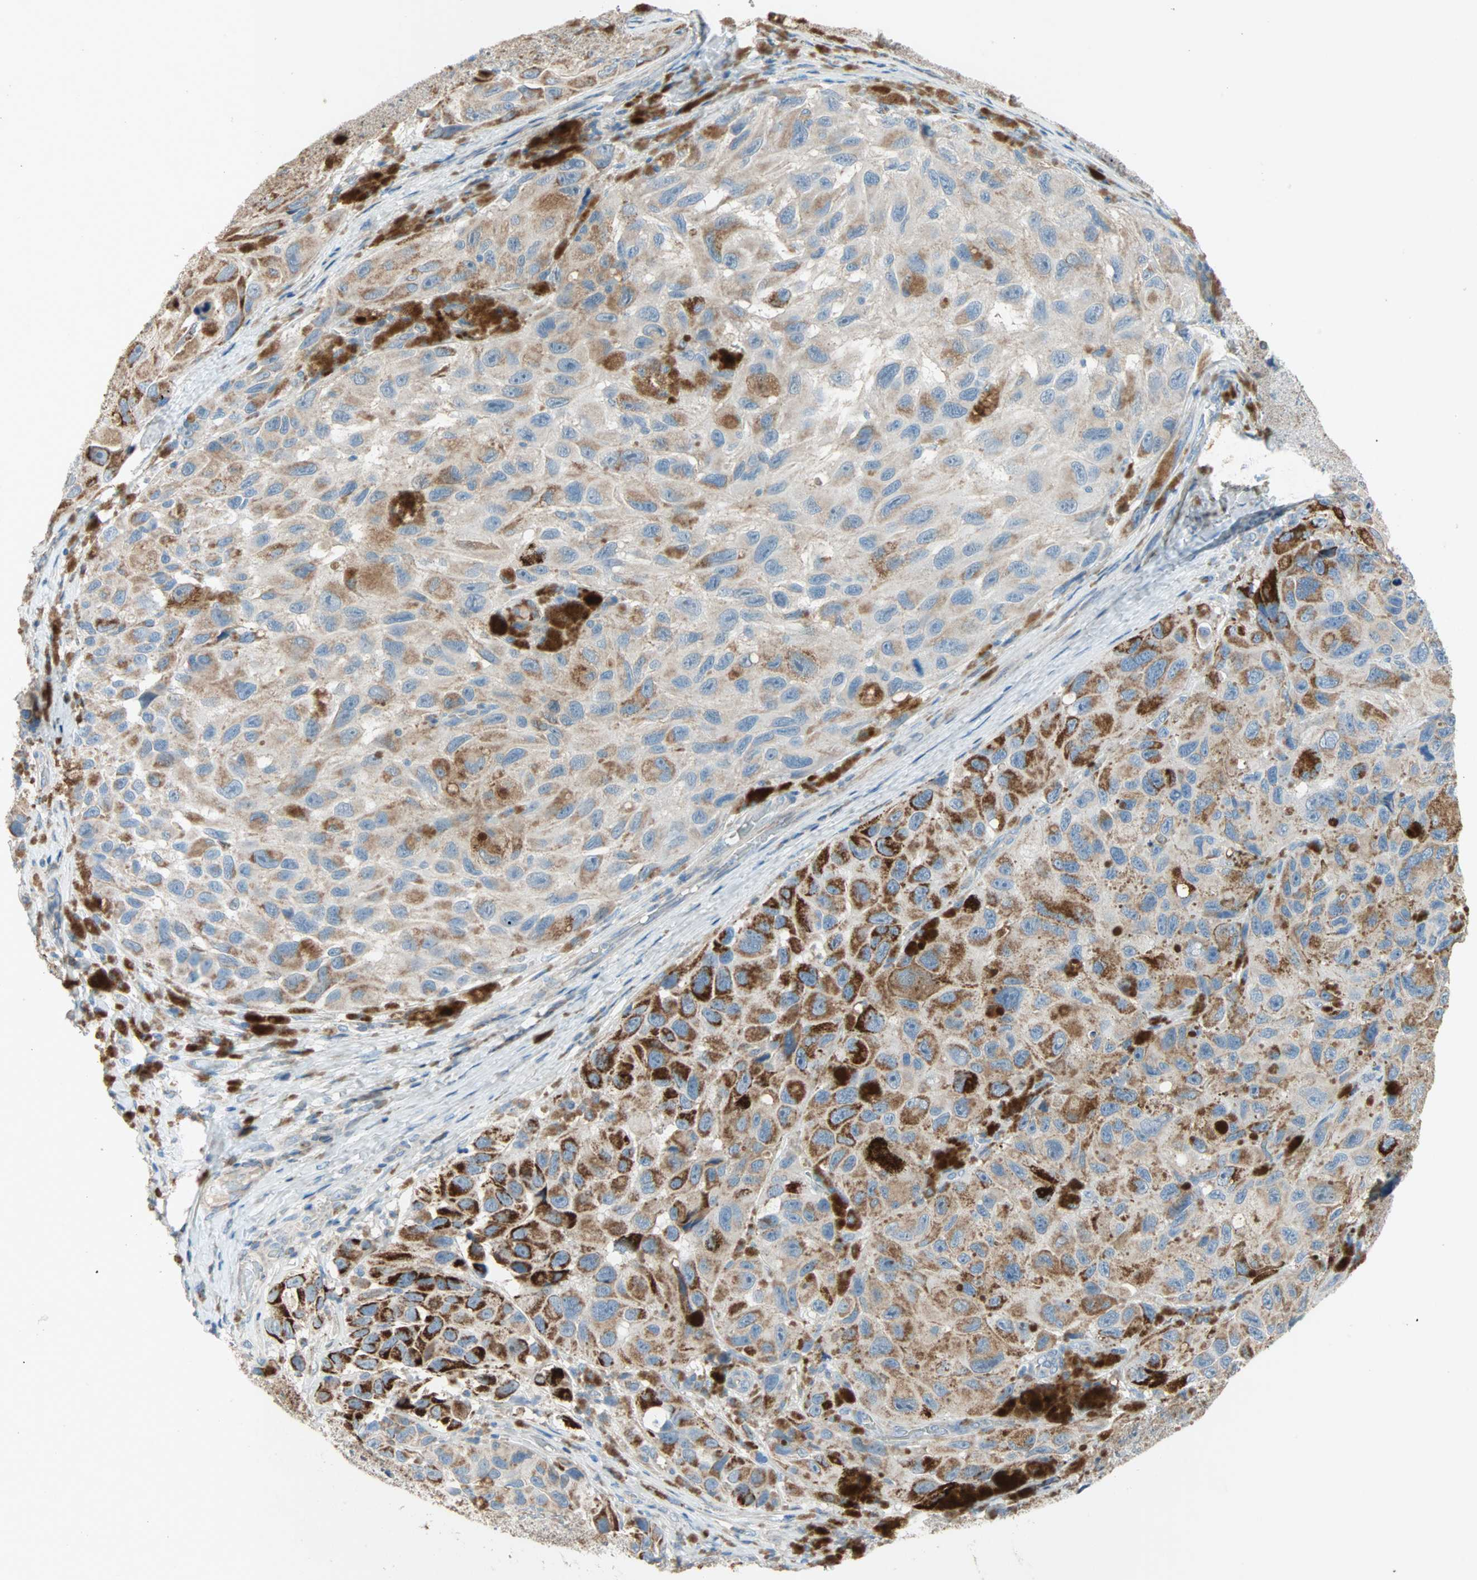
{"staining": {"intensity": "strong", "quantity": "25%-75%", "location": "cytoplasmic/membranous"}, "tissue": "melanoma", "cell_type": "Tumor cells", "image_type": "cancer", "snomed": [{"axis": "morphology", "description": "Malignant melanoma, NOS"}, {"axis": "topography", "description": "Skin"}], "caption": "Brown immunohistochemical staining in human melanoma demonstrates strong cytoplasmic/membranous expression in approximately 25%-75% of tumor cells. Using DAB (brown) and hematoxylin (blue) stains, captured at high magnification using brightfield microscopy.", "gene": "ACVRL1", "patient": {"sex": "female", "age": 73}}